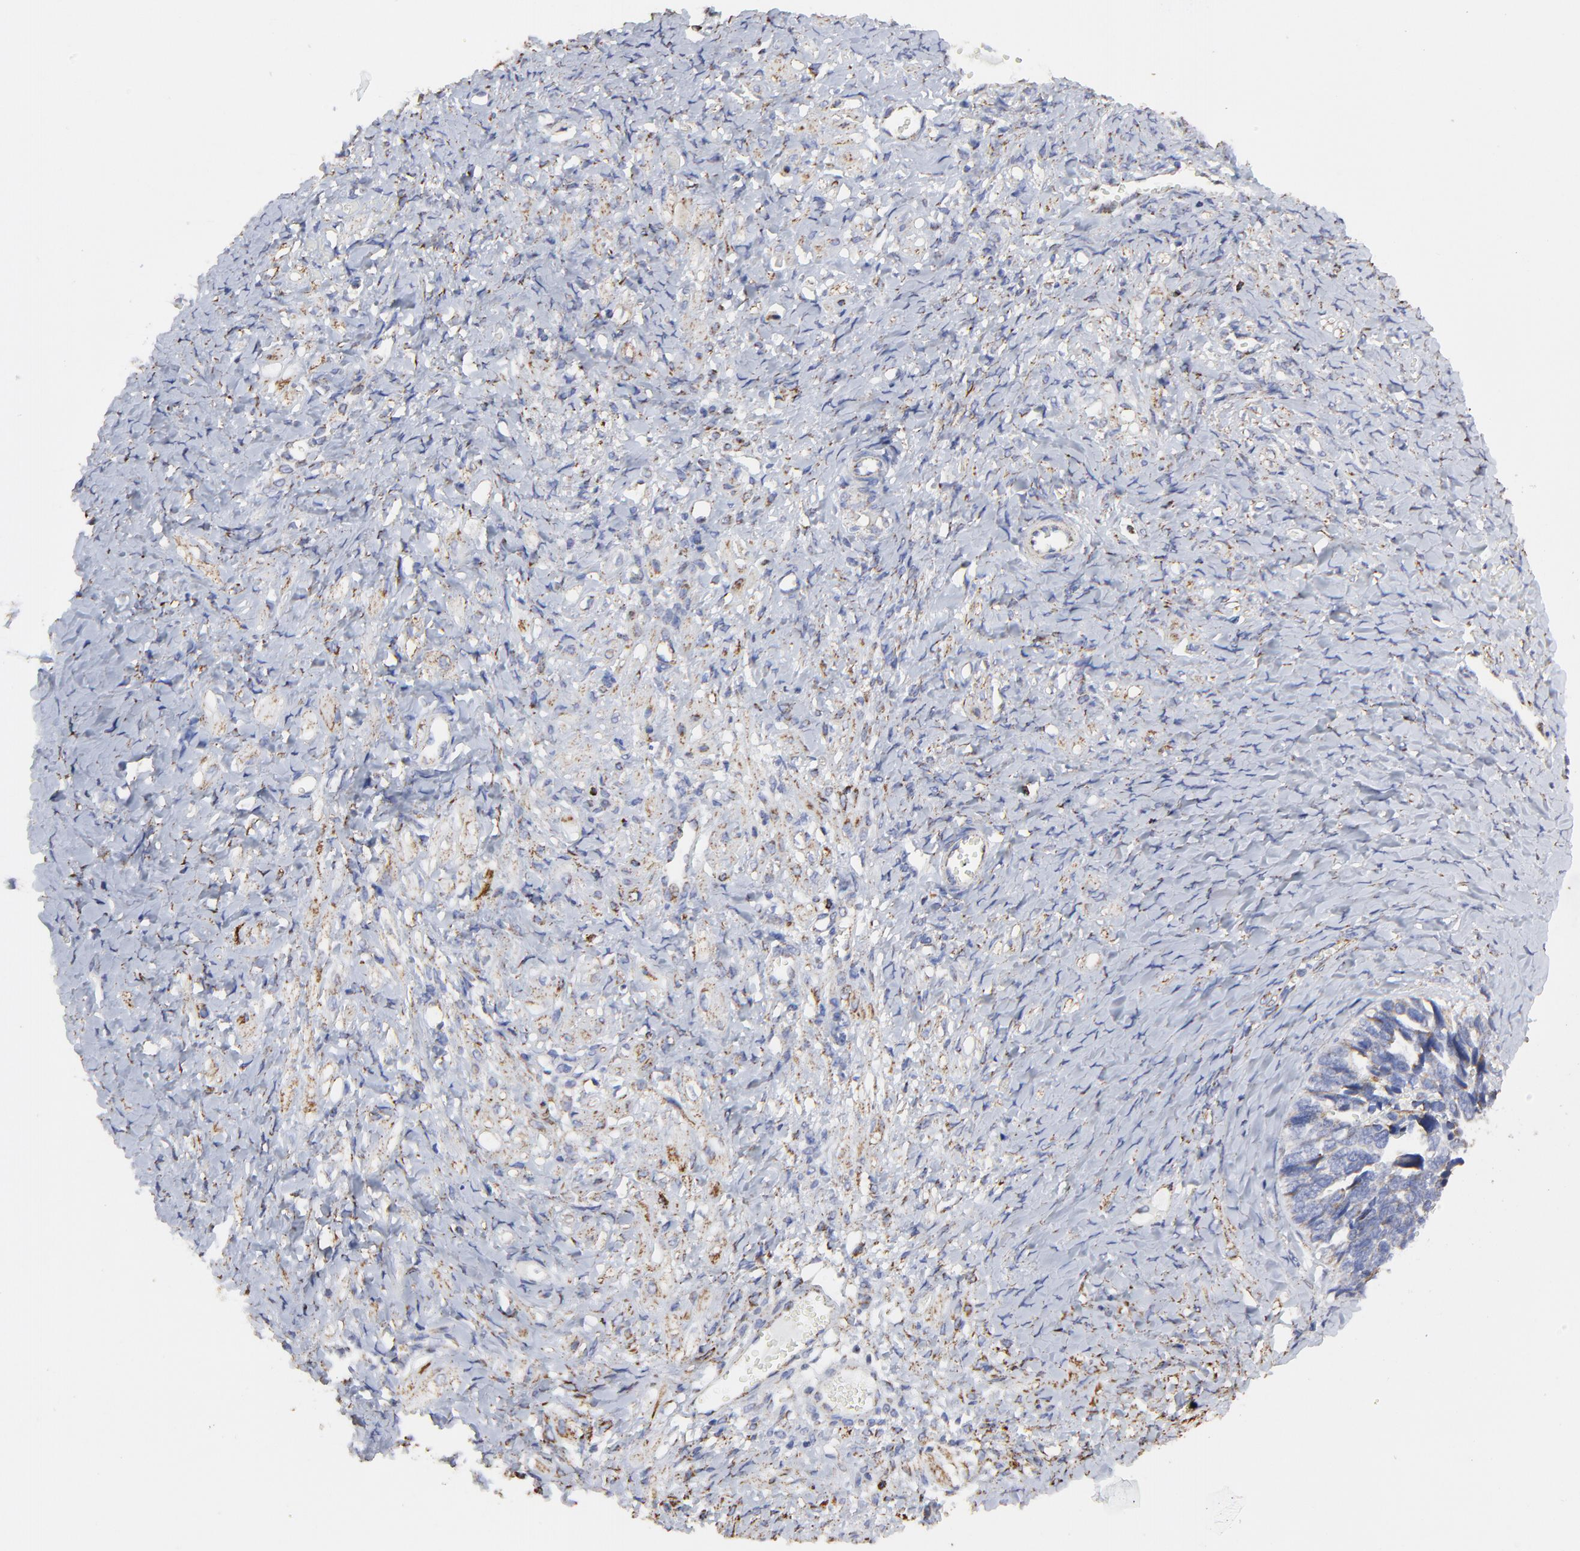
{"staining": {"intensity": "weak", "quantity": "<25%", "location": "cytoplasmic/membranous"}, "tissue": "ovarian cancer", "cell_type": "Tumor cells", "image_type": "cancer", "snomed": [{"axis": "morphology", "description": "Cystadenocarcinoma, serous, NOS"}, {"axis": "topography", "description": "Ovary"}], "caption": "Tumor cells show no significant staining in ovarian serous cystadenocarcinoma. Brightfield microscopy of immunohistochemistry (IHC) stained with DAB (brown) and hematoxylin (blue), captured at high magnification.", "gene": "PINK1", "patient": {"sex": "female", "age": 77}}